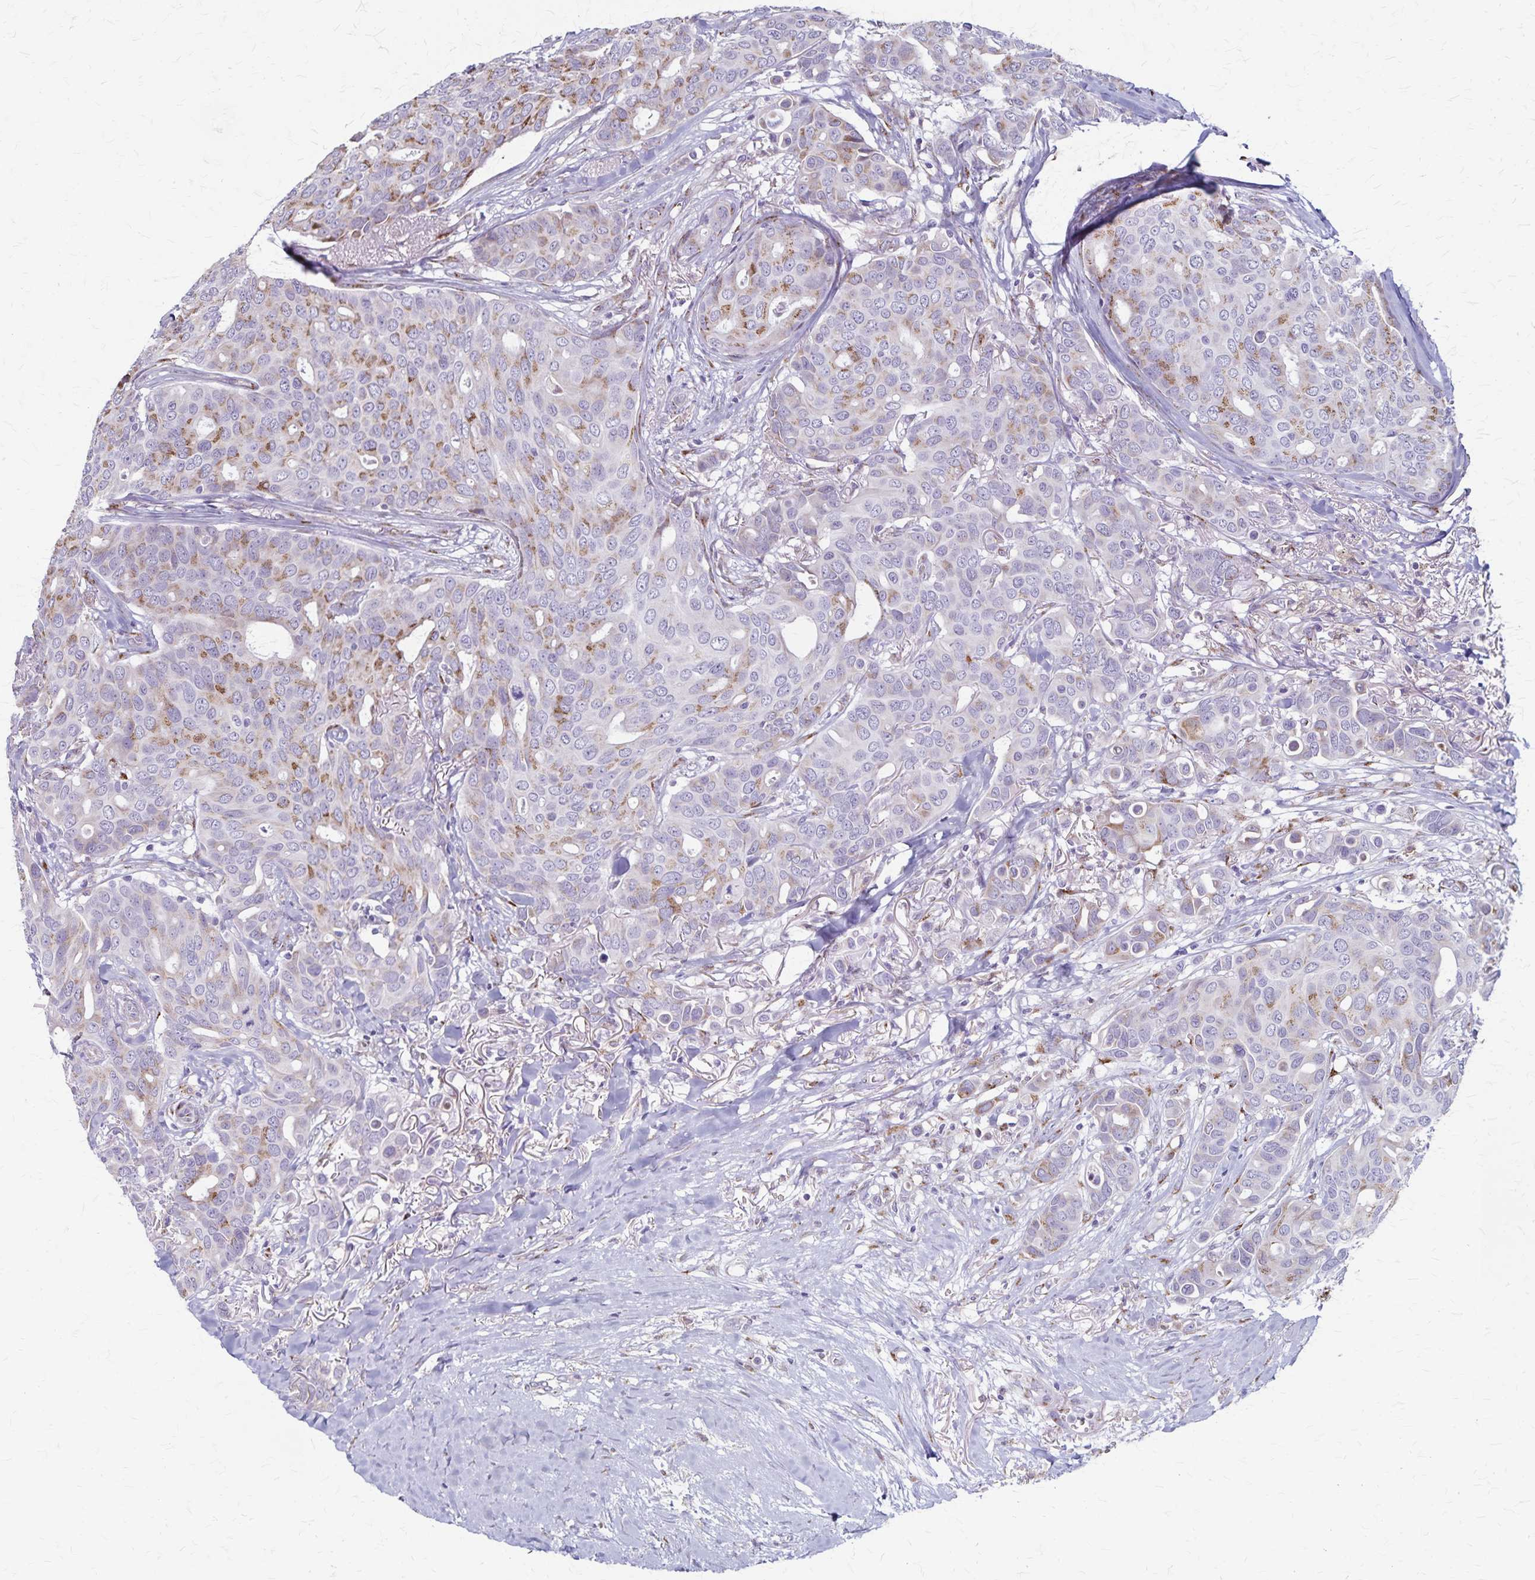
{"staining": {"intensity": "moderate", "quantity": "<25%", "location": "cytoplasmic/membranous"}, "tissue": "breast cancer", "cell_type": "Tumor cells", "image_type": "cancer", "snomed": [{"axis": "morphology", "description": "Duct carcinoma"}, {"axis": "topography", "description": "Breast"}], "caption": "Protein staining exhibits moderate cytoplasmic/membranous staining in approximately <25% of tumor cells in breast cancer (invasive ductal carcinoma). (DAB (3,3'-diaminobenzidine) = brown stain, brightfield microscopy at high magnification).", "gene": "MCFD2", "patient": {"sex": "female", "age": 54}}